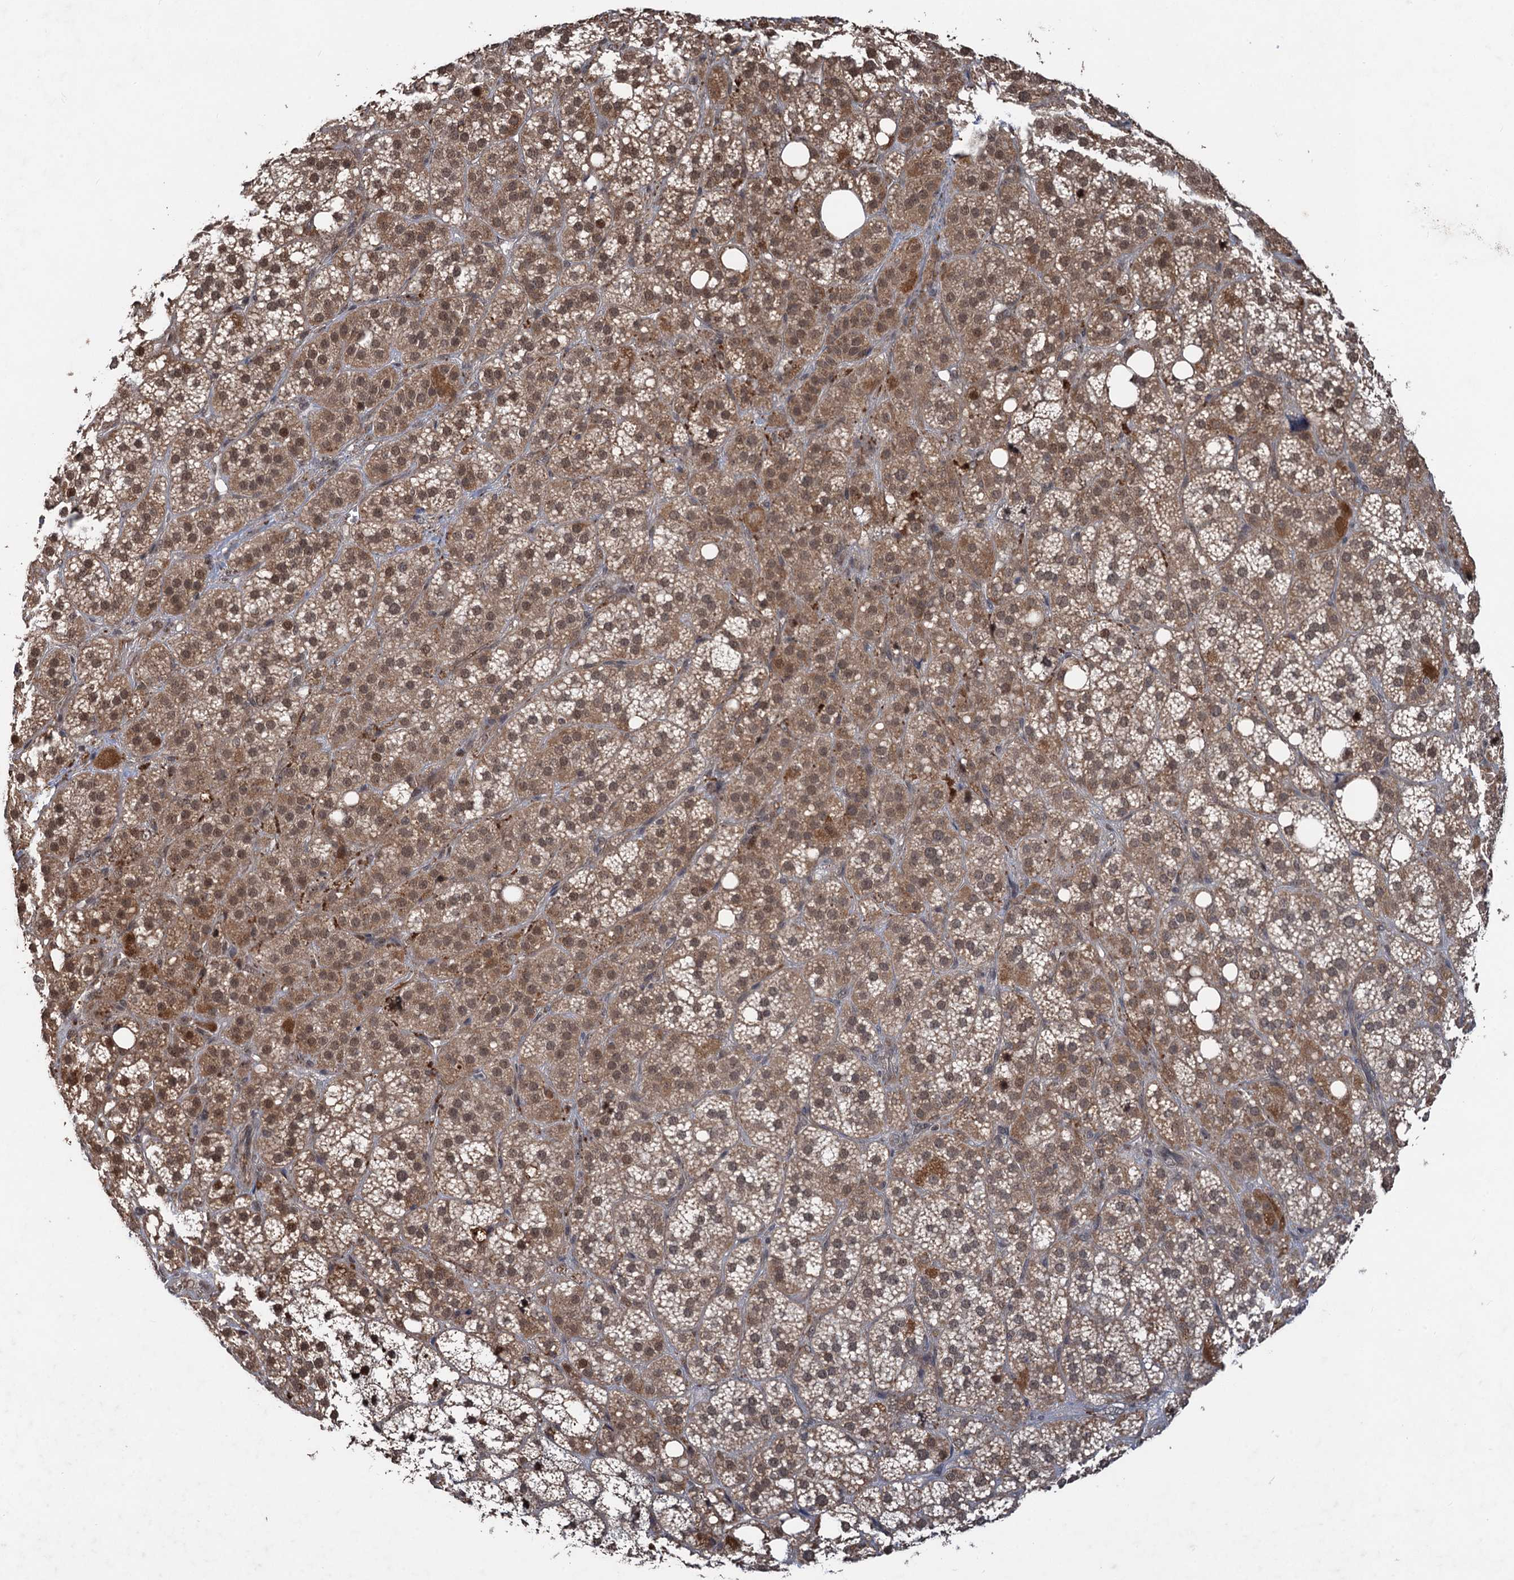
{"staining": {"intensity": "moderate", "quantity": ">75%", "location": "cytoplasmic/membranous,nuclear"}, "tissue": "adrenal gland", "cell_type": "Glandular cells", "image_type": "normal", "snomed": [{"axis": "morphology", "description": "Normal tissue, NOS"}, {"axis": "topography", "description": "Adrenal gland"}], "caption": "Protein expression analysis of normal human adrenal gland reveals moderate cytoplasmic/membranous,nuclear positivity in about >75% of glandular cells.", "gene": "REP15", "patient": {"sex": "female", "age": 59}}